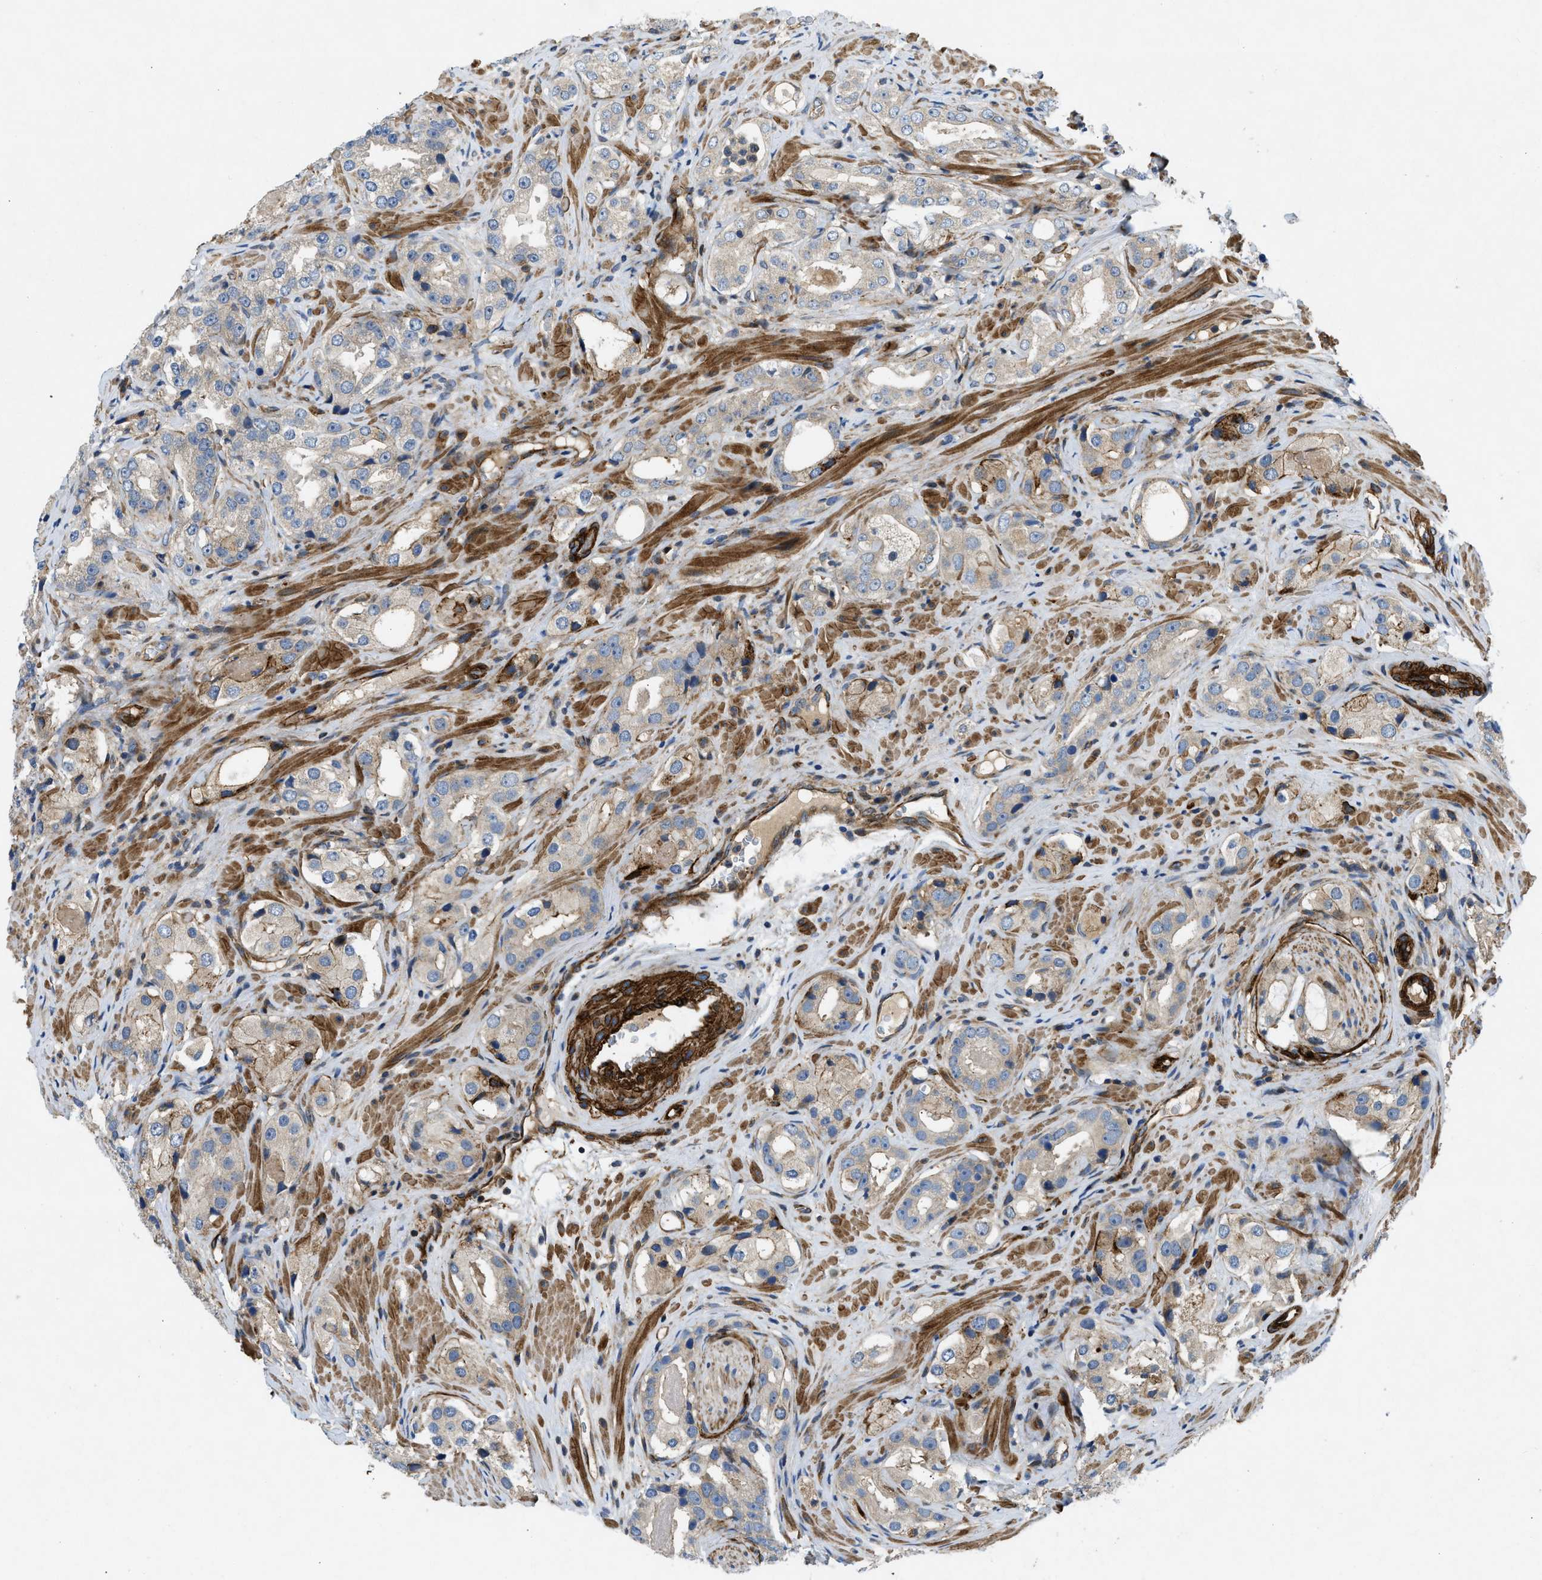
{"staining": {"intensity": "weak", "quantity": "25%-75%", "location": "cytoplasmic/membranous"}, "tissue": "prostate cancer", "cell_type": "Tumor cells", "image_type": "cancer", "snomed": [{"axis": "morphology", "description": "Adenocarcinoma, High grade"}, {"axis": "topography", "description": "Prostate"}], "caption": "IHC image of human prostate cancer (high-grade adenocarcinoma) stained for a protein (brown), which demonstrates low levels of weak cytoplasmic/membranous positivity in about 25%-75% of tumor cells.", "gene": "NYNRIN", "patient": {"sex": "male", "age": 63}}